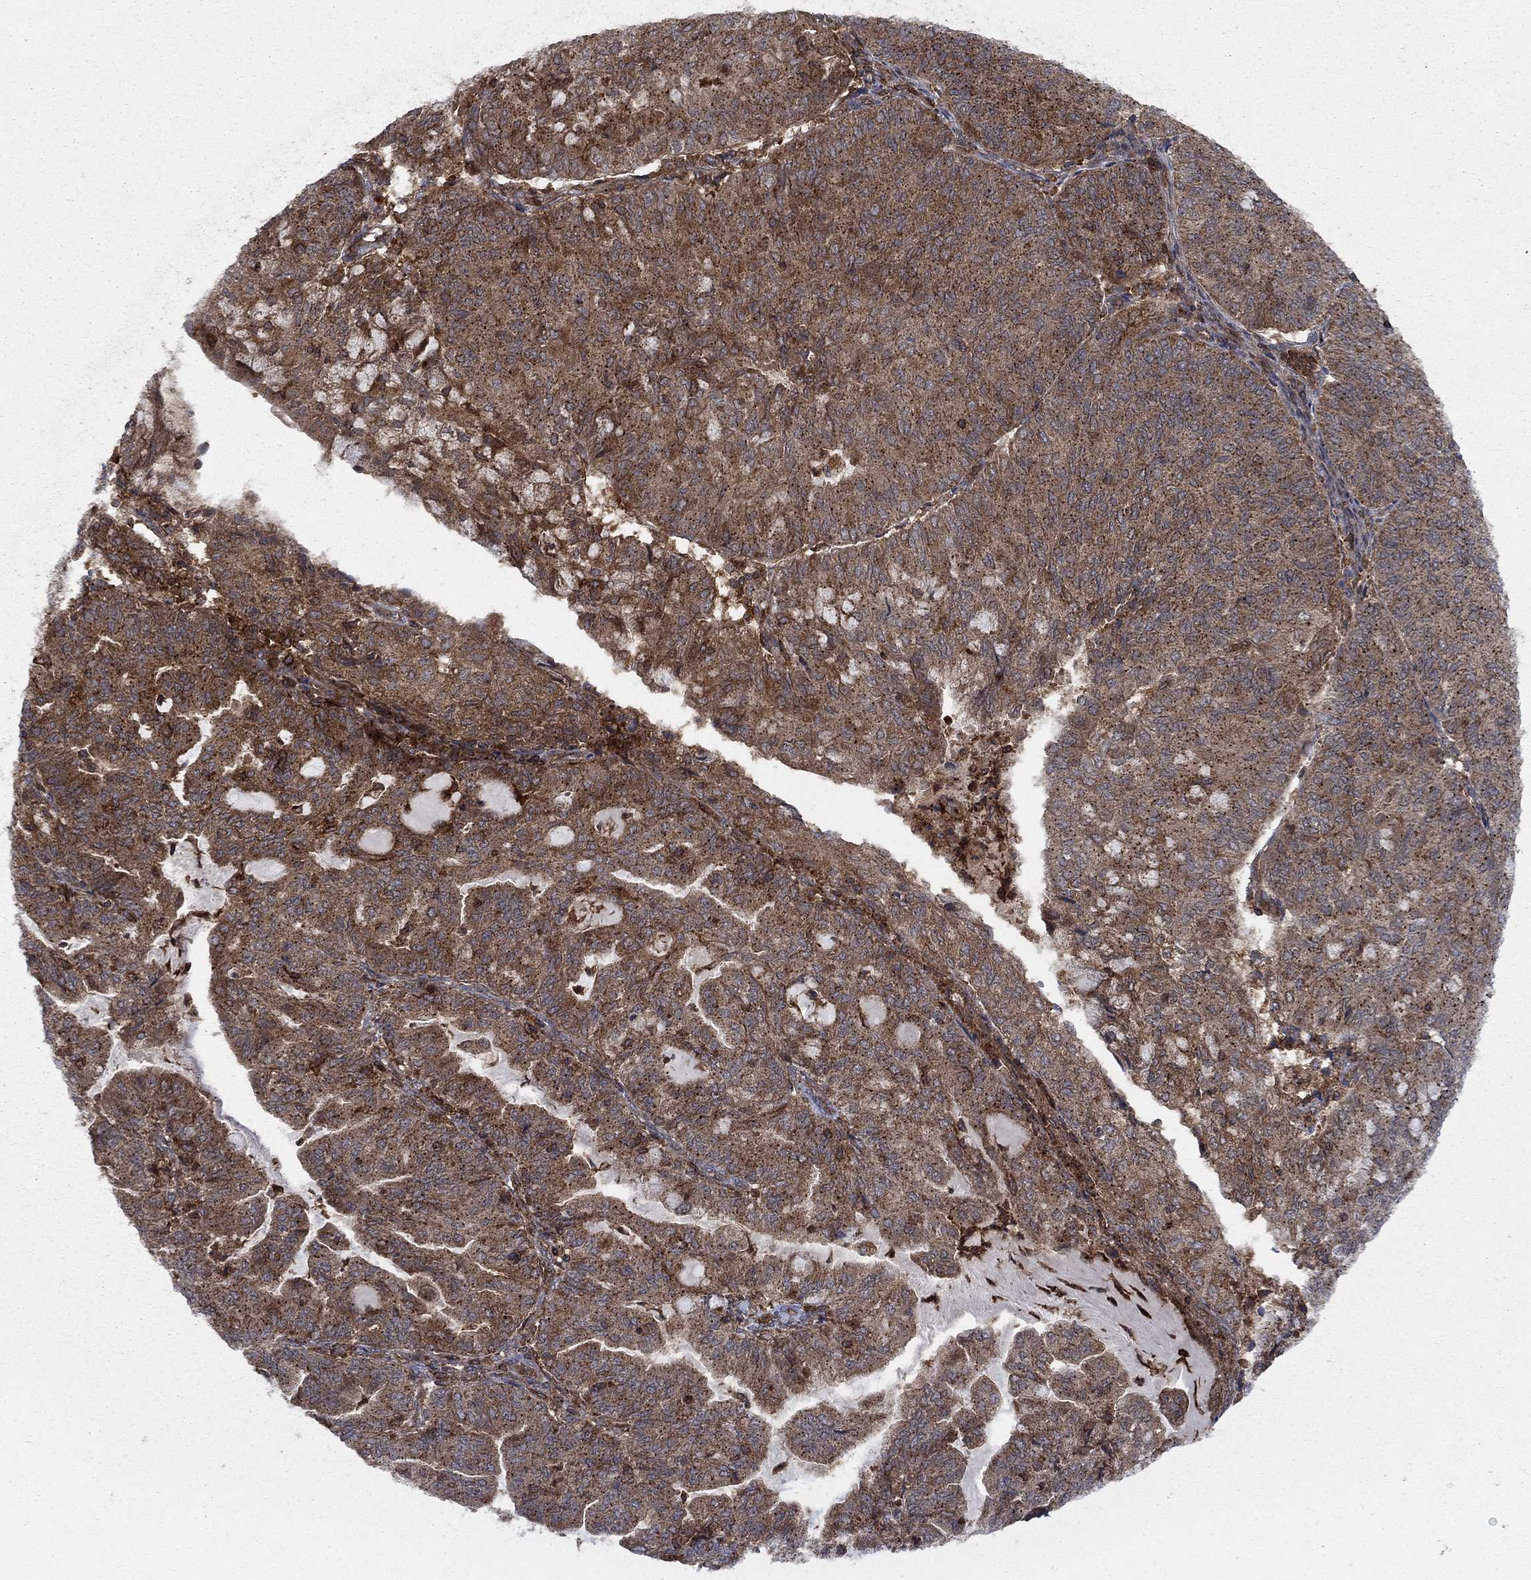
{"staining": {"intensity": "strong", "quantity": "25%-75%", "location": "cytoplasmic/membranous"}, "tissue": "endometrial cancer", "cell_type": "Tumor cells", "image_type": "cancer", "snomed": [{"axis": "morphology", "description": "Adenocarcinoma, NOS"}, {"axis": "topography", "description": "Endometrium"}], "caption": "Immunohistochemical staining of human endometrial cancer (adenocarcinoma) displays high levels of strong cytoplasmic/membranous protein positivity in approximately 25%-75% of tumor cells.", "gene": "IFI35", "patient": {"sex": "female", "age": 82}}